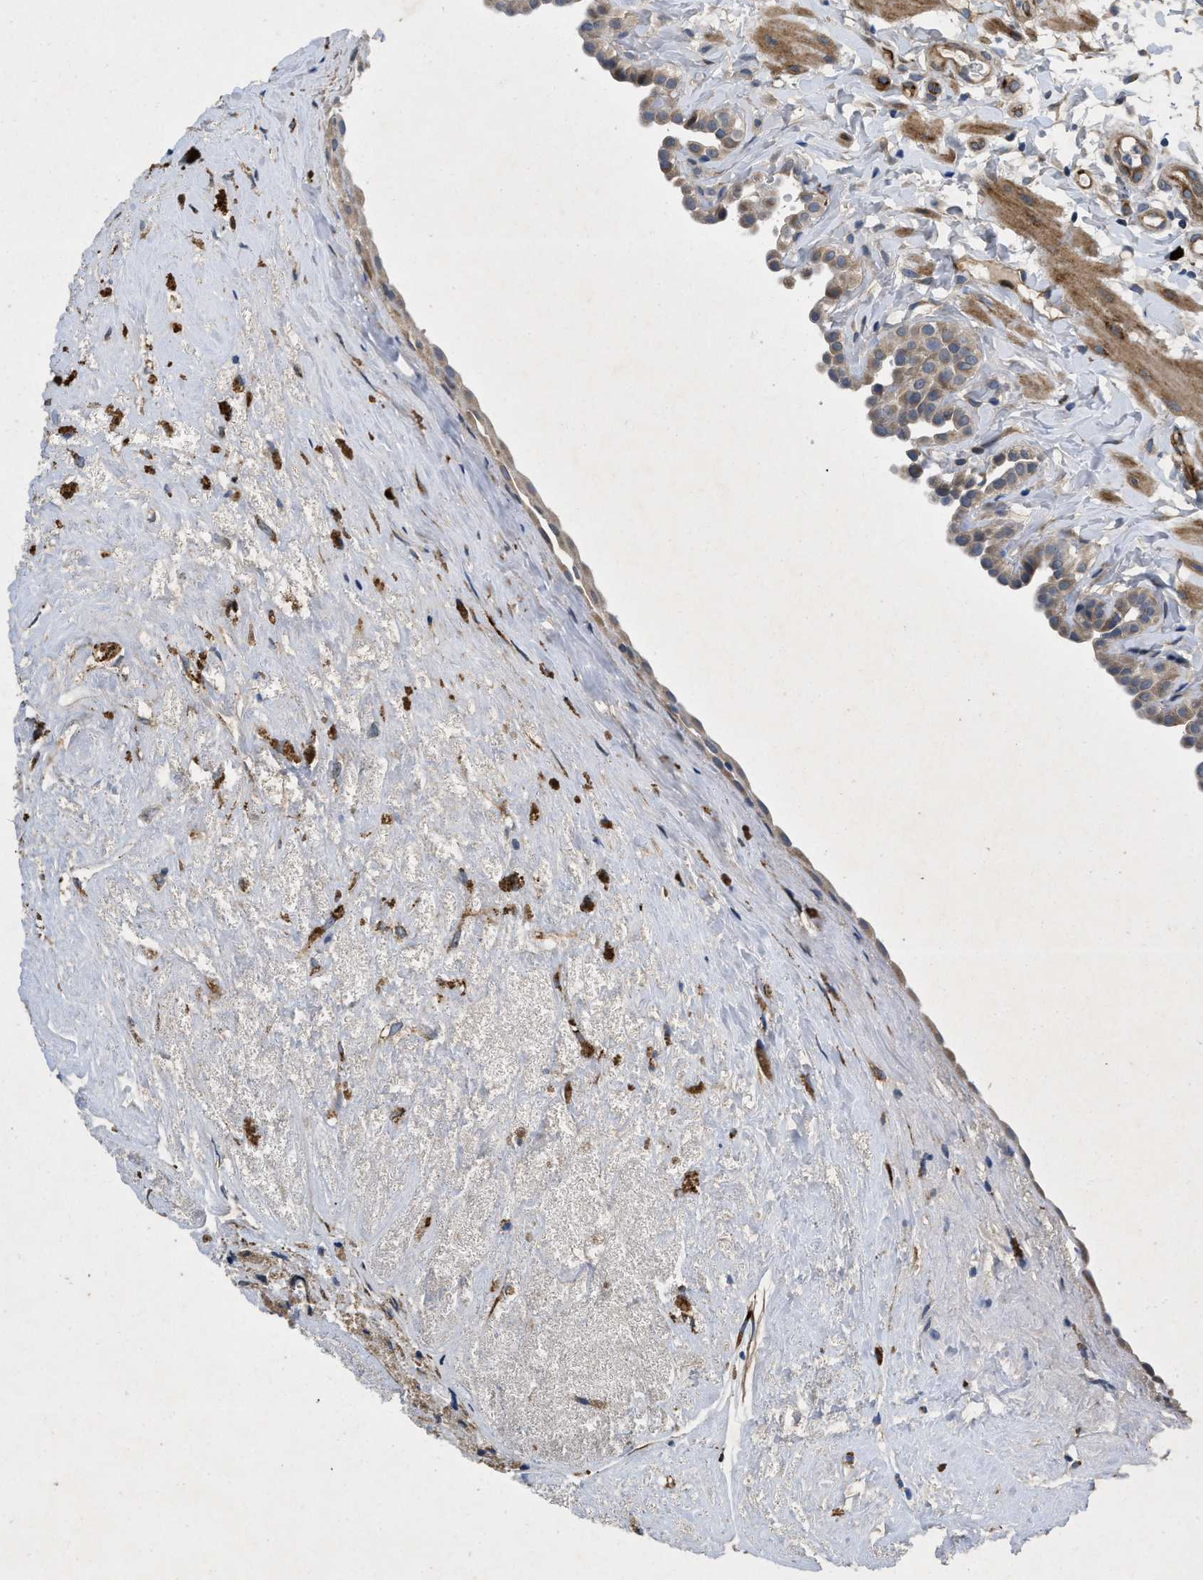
{"staining": {"intensity": "strong", "quantity": "25%-75%", "location": "cytoplasmic/membranous,nuclear"}, "tissue": "fallopian tube", "cell_type": "Glandular cells", "image_type": "normal", "snomed": [{"axis": "morphology", "description": "Normal tissue, NOS"}, {"axis": "topography", "description": "Fallopian tube"}, {"axis": "topography", "description": "Placenta"}], "caption": "This is an image of IHC staining of unremarkable fallopian tube, which shows strong positivity in the cytoplasmic/membranous,nuclear of glandular cells.", "gene": "HSPA12B", "patient": {"sex": "female", "age": 34}}